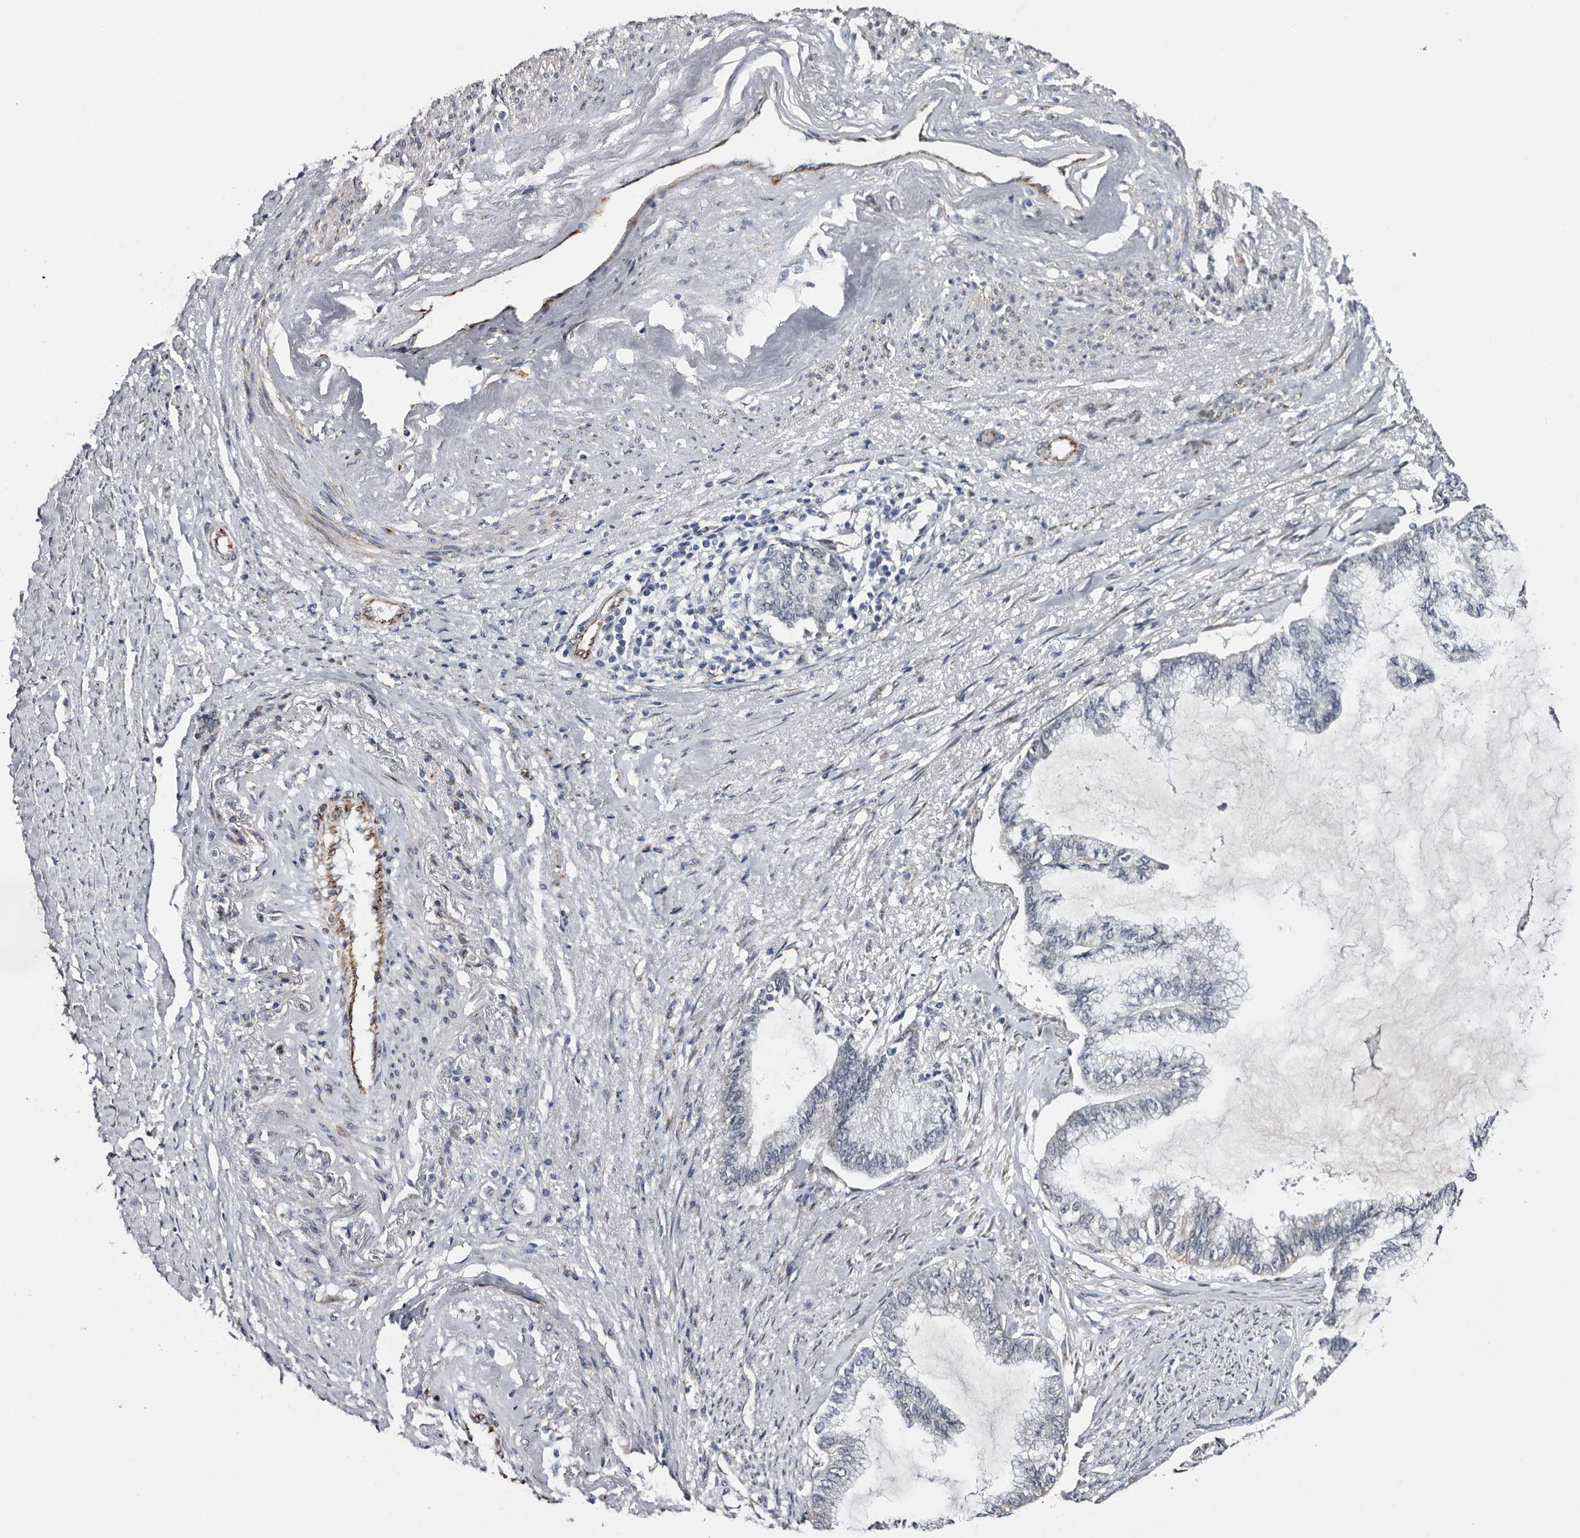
{"staining": {"intensity": "weak", "quantity": "<25%", "location": "cytoplasmic/membranous"}, "tissue": "endometrial cancer", "cell_type": "Tumor cells", "image_type": "cancer", "snomed": [{"axis": "morphology", "description": "Adenocarcinoma, NOS"}, {"axis": "topography", "description": "Endometrium"}], "caption": "This is an IHC image of human endometrial adenocarcinoma. There is no staining in tumor cells.", "gene": "ARMCX2", "patient": {"sex": "female", "age": 86}}